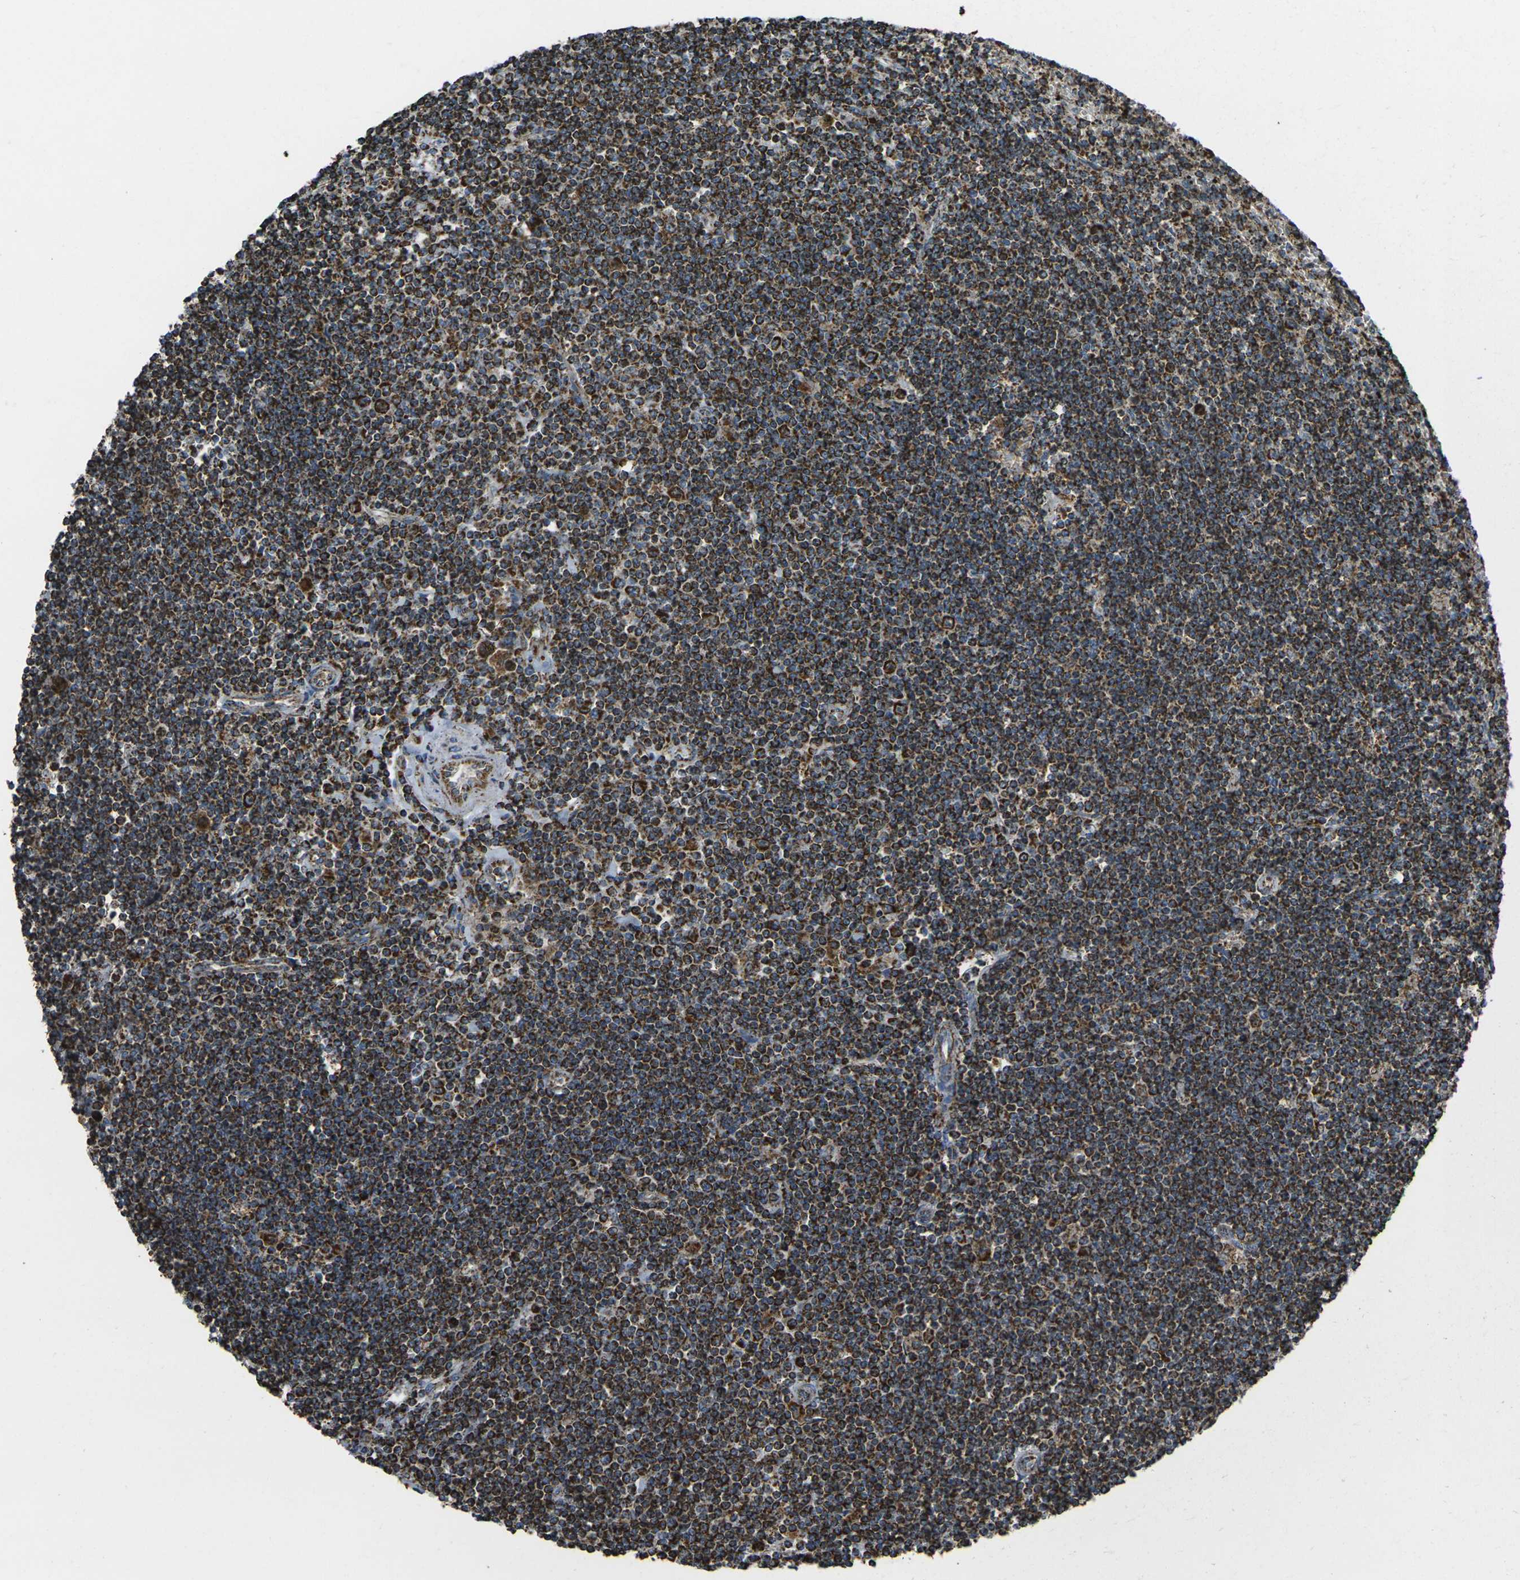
{"staining": {"intensity": "strong", "quantity": "25%-75%", "location": "cytoplasmic/membranous"}, "tissue": "lymphoma", "cell_type": "Tumor cells", "image_type": "cancer", "snomed": [{"axis": "morphology", "description": "Malignant lymphoma, non-Hodgkin's type, Low grade"}, {"axis": "topography", "description": "Spleen"}], "caption": "The photomicrograph displays immunohistochemical staining of lymphoma. There is strong cytoplasmic/membranous expression is present in about 25%-75% of tumor cells.", "gene": "KLHL5", "patient": {"sex": "male", "age": 76}}